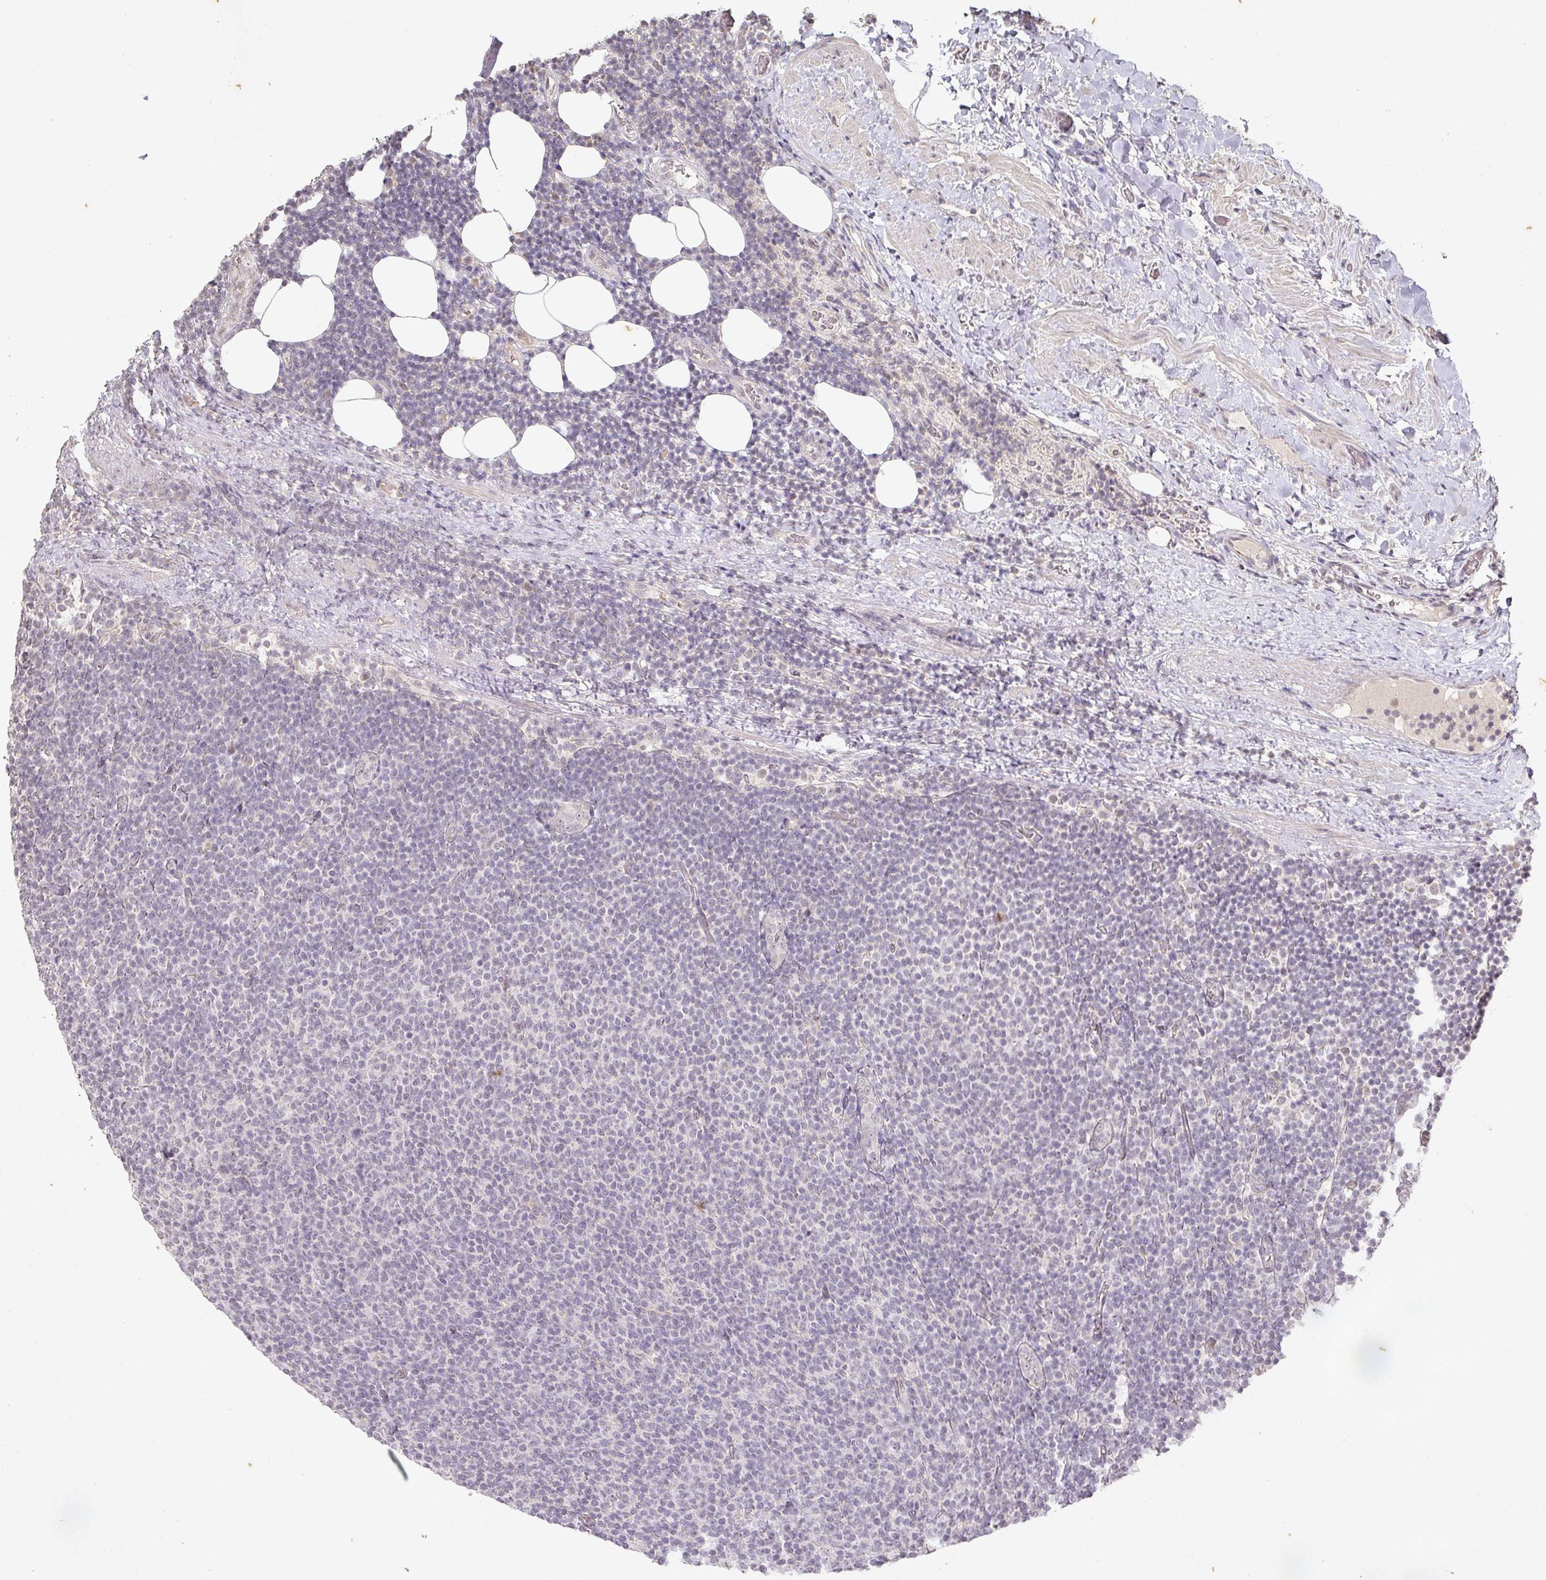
{"staining": {"intensity": "negative", "quantity": "none", "location": "none"}, "tissue": "lymphoma", "cell_type": "Tumor cells", "image_type": "cancer", "snomed": [{"axis": "morphology", "description": "Malignant lymphoma, non-Hodgkin's type, Low grade"}, {"axis": "topography", "description": "Lymph node"}], "caption": "Immunohistochemistry (IHC) photomicrograph of neoplastic tissue: human malignant lymphoma, non-Hodgkin's type (low-grade) stained with DAB displays no significant protein positivity in tumor cells.", "gene": "CAPN5", "patient": {"sex": "male", "age": 66}}